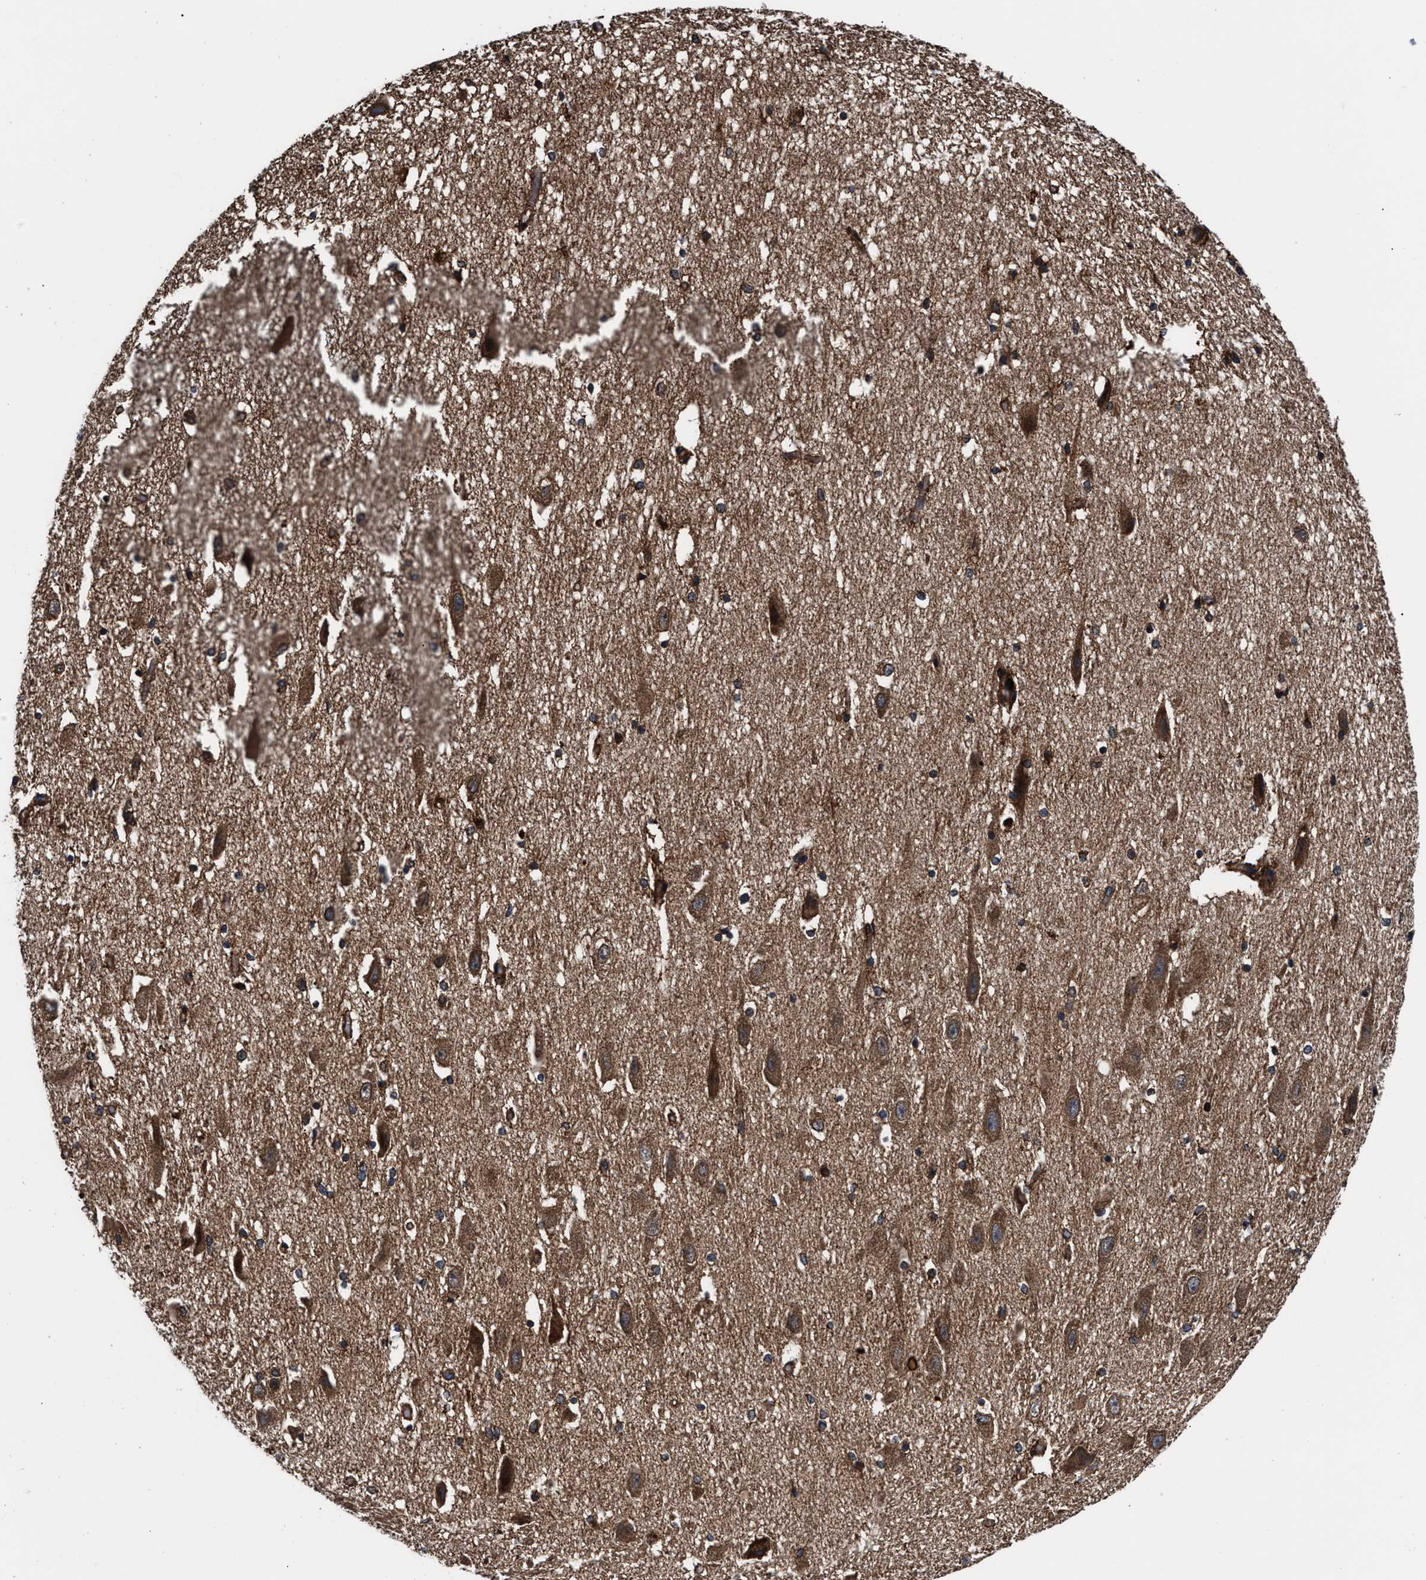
{"staining": {"intensity": "strong", "quantity": ">75%", "location": "cytoplasmic/membranous"}, "tissue": "hippocampus", "cell_type": "Glial cells", "image_type": "normal", "snomed": [{"axis": "morphology", "description": "Normal tissue, NOS"}, {"axis": "topography", "description": "Hippocampus"}], "caption": "Immunohistochemical staining of unremarkable human hippocampus reveals high levels of strong cytoplasmic/membranous staining in about >75% of glial cells. (DAB = brown stain, brightfield microscopy at high magnification).", "gene": "ENSG00000286112", "patient": {"sex": "female", "age": 19}}